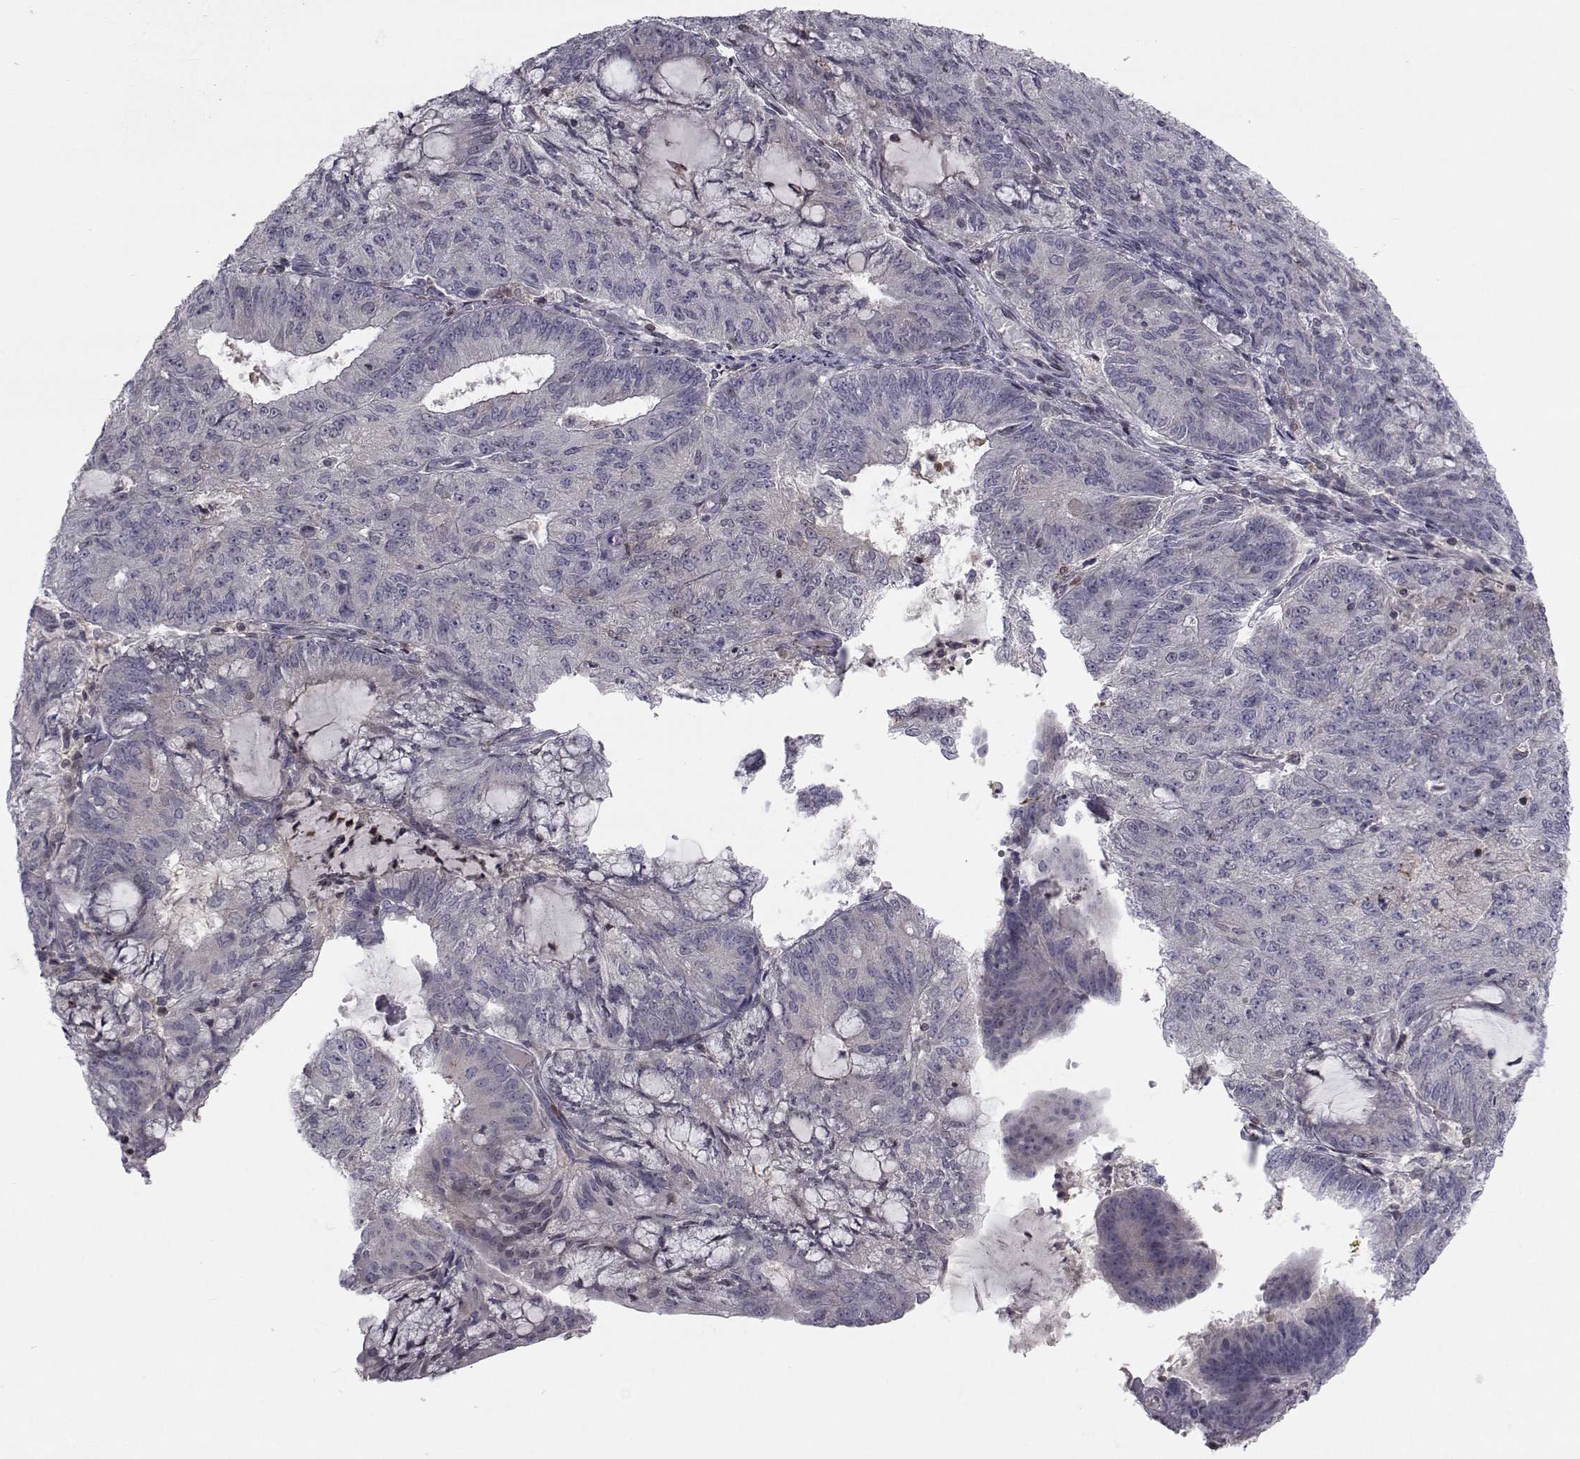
{"staining": {"intensity": "negative", "quantity": "none", "location": "none"}, "tissue": "endometrial cancer", "cell_type": "Tumor cells", "image_type": "cancer", "snomed": [{"axis": "morphology", "description": "Adenocarcinoma, NOS"}, {"axis": "topography", "description": "Endometrium"}], "caption": "This is an IHC image of endometrial cancer (adenocarcinoma). There is no staining in tumor cells.", "gene": "PCP4L1", "patient": {"sex": "female", "age": 82}}